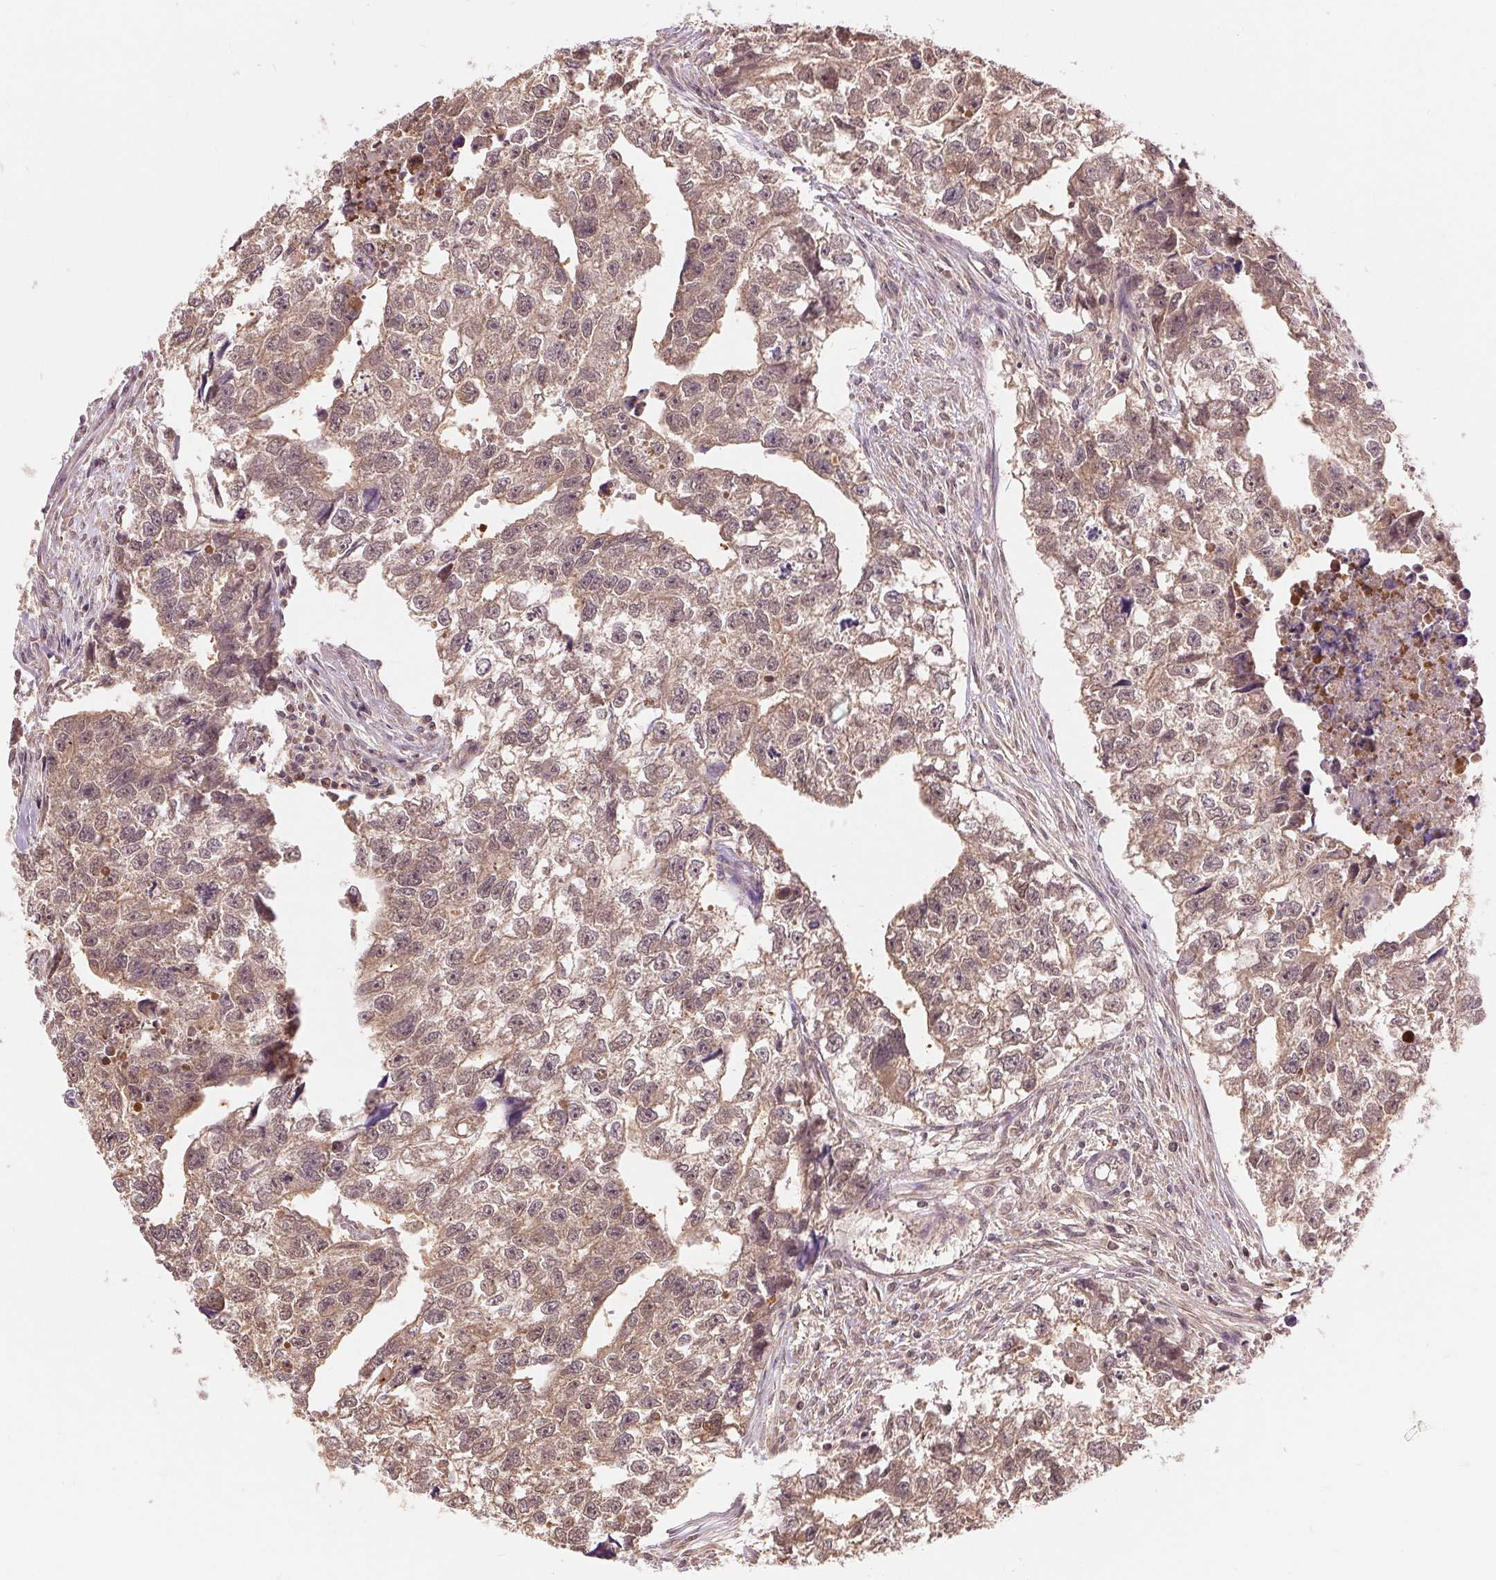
{"staining": {"intensity": "weak", "quantity": ">75%", "location": "cytoplasmic/membranous,nuclear"}, "tissue": "testis cancer", "cell_type": "Tumor cells", "image_type": "cancer", "snomed": [{"axis": "morphology", "description": "Carcinoma, Embryonal, NOS"}, {"axis": "morphology", "description": "Teratoma, malignant, NOS"}, {"axis": "topography", "description": "Testis"}], "caption": "Weak cytoplasmic/membranous and nuclear protein staining is present in about >75% of tumor cells in testis cancer (teratoma (malignant)). The staining was performed using DAB (3,3'-diaminobenzidine) to visualize the protein expression in brown, while the nuclei were stained in blue with hematoxylin (Magnification: 20x).", "gene": "TMEM273", "patient": {"sex": "male", "age": 44}}